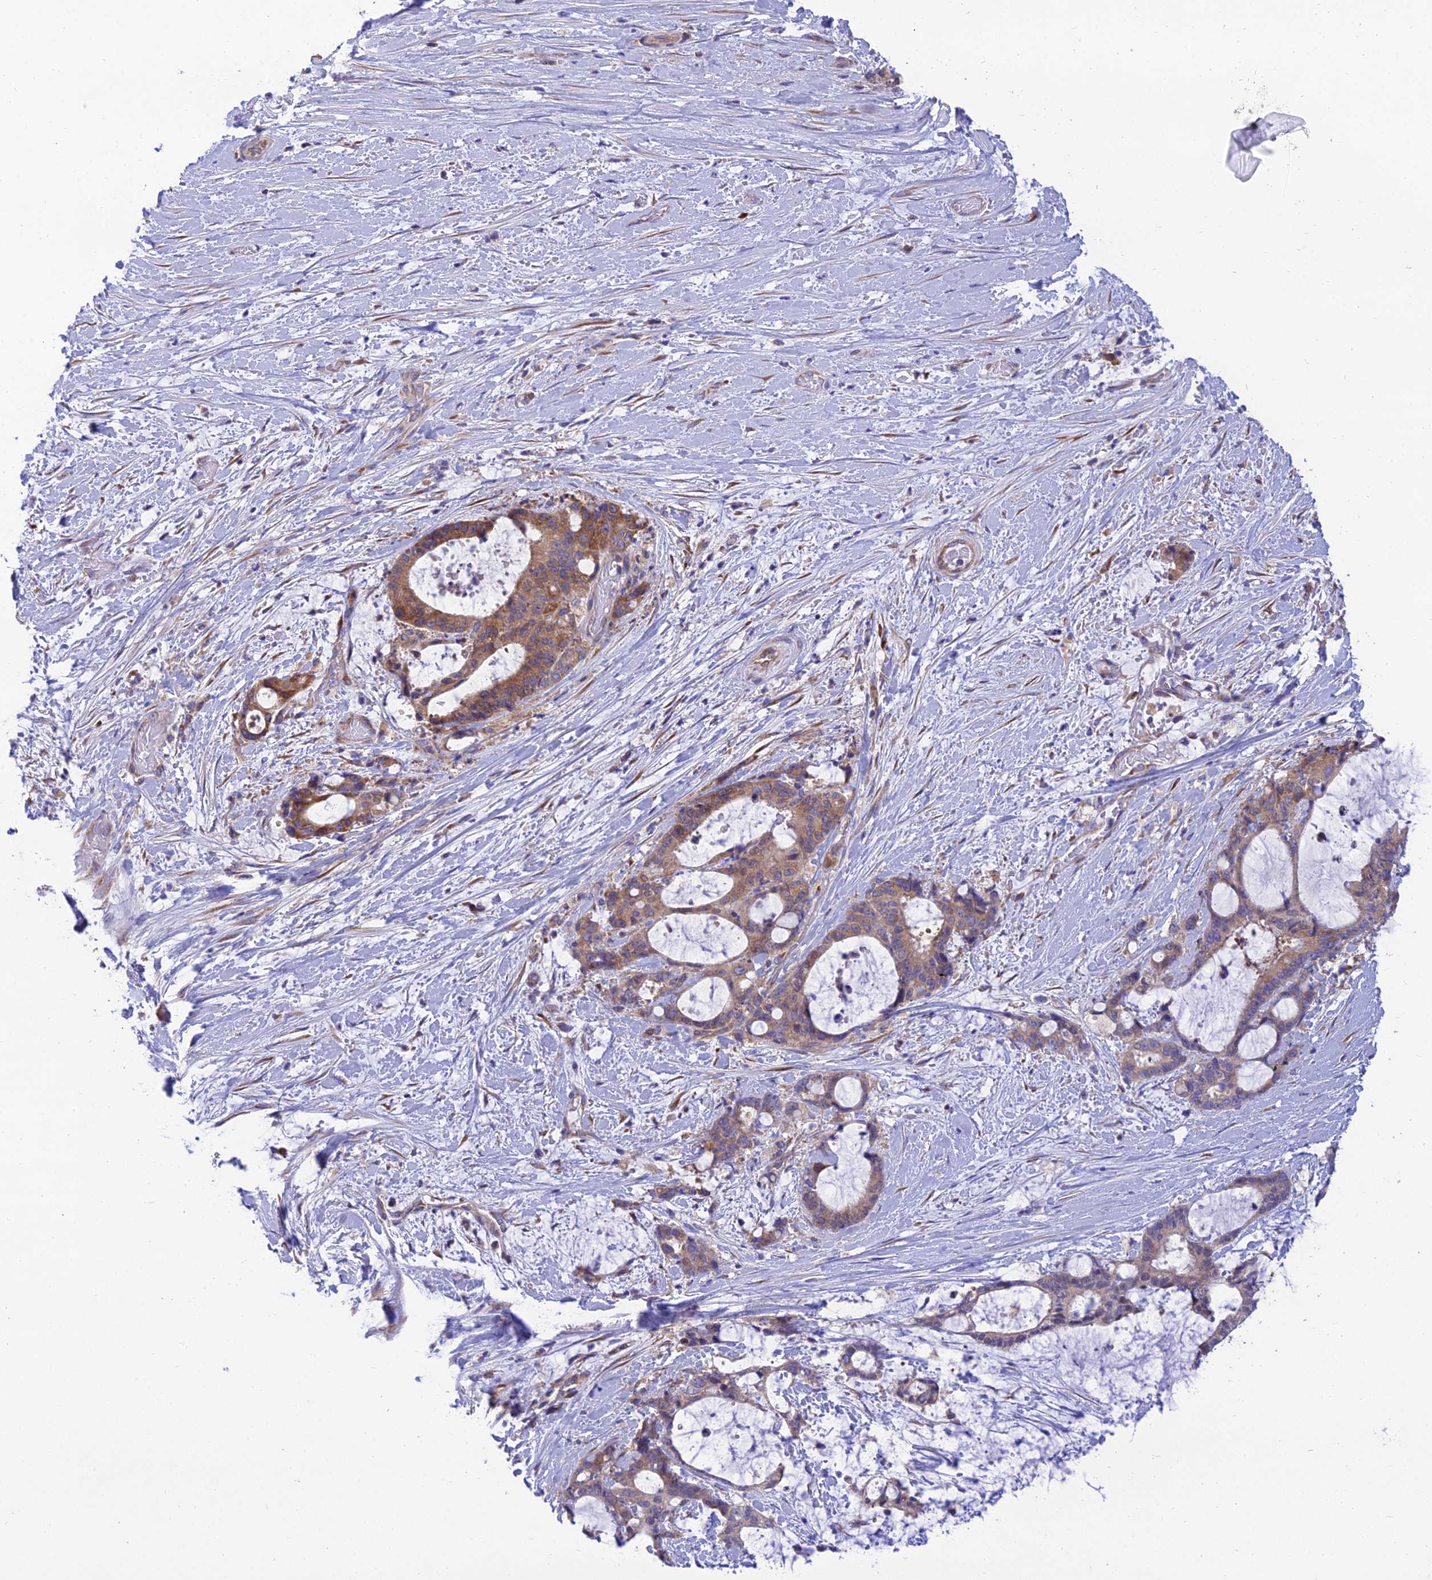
{"staining": {"intensity": "moderate", "quantity": "25%-75%", "location": "cytoplasmic/membranous"}, "tissue": "liver cancer", "cell_type": "Tumor cells", "image_type": "cancer", "snomed": [{"axis": "morphology", "description": "Normal tissue, NOS"}, {"axis": "morphology", "description": "Cholangiocarcinoma"}, {"axis": "topography", "description": "Liver"}, {"axis": "topography", "description": "Peripheral nerve tissue"}], "caption": "Approximately 25%-75% of tumor cells in liver cancer (cholangiocarcinoma) show moderate cytoplasmic/membranous protein staining as visualized by brown immunohistochemical staining.", "gene": "CLCN7", "patient": {"sex": "female", "age": 73}}